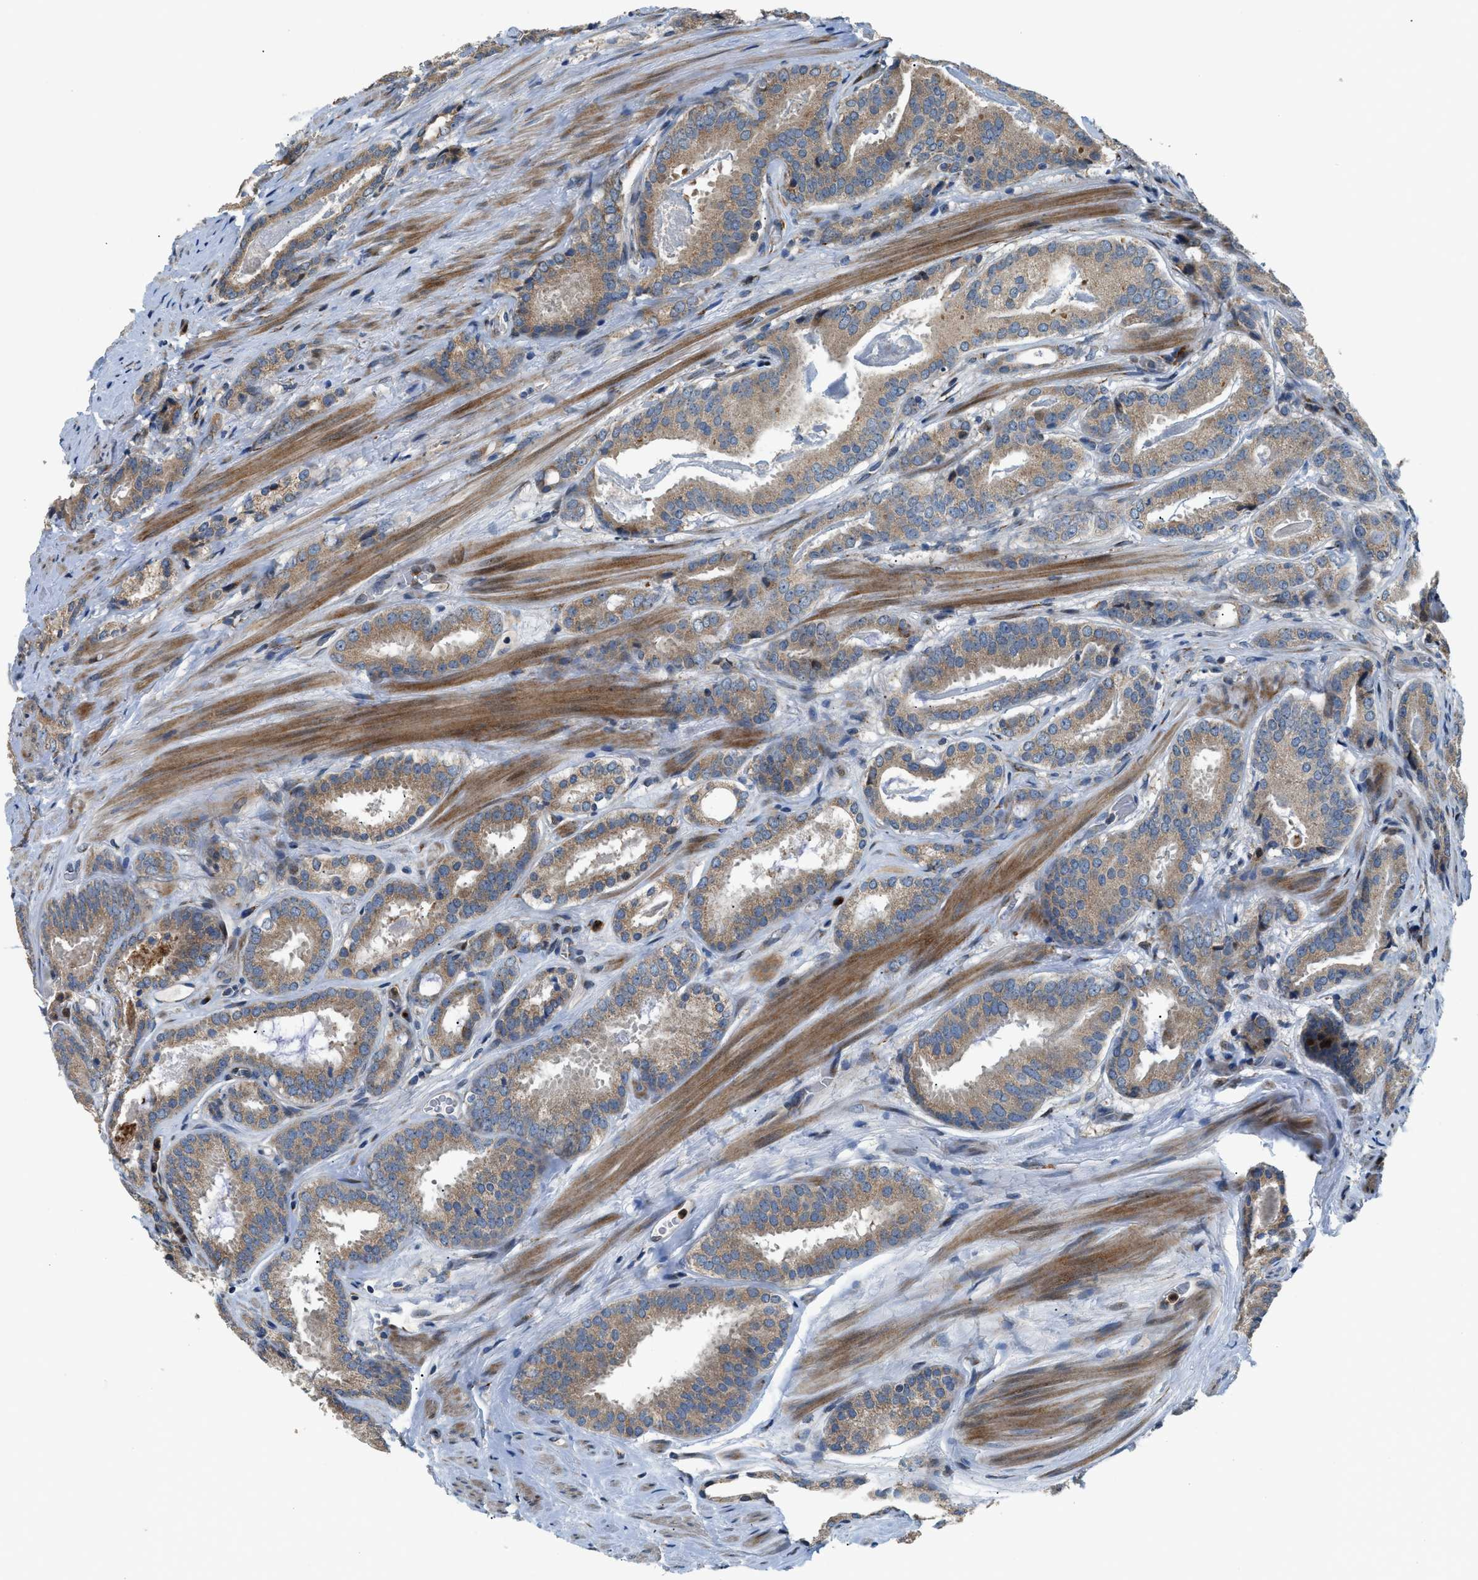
{"staining": {"intensity": "moderate", "quantity": ">75%", "location": "cytoplasmic/membranous"}, "tissue": "prostate cancer", "cell_type": "Tumor cells", "image_type": "cancer", "snomed": [{"axis": "morphology", "description": "Adenocarcinoma, Low grade"}, {"axis": "topography", "description": "Prostate"}], "caption": "A brown stain highlights moderate cytoplasmic/membranous expression of a protein in human low-grade adenocarcinoma (prostate) tumor cells. The staining is performed using DAB (3,3'-diaminobenzidine) brown chromogen to label protein expression. The nuclei are counter-stained blue using hematoxylin.", "gene": "FUT8", "patient": {"sex": "male", "age": 69}}